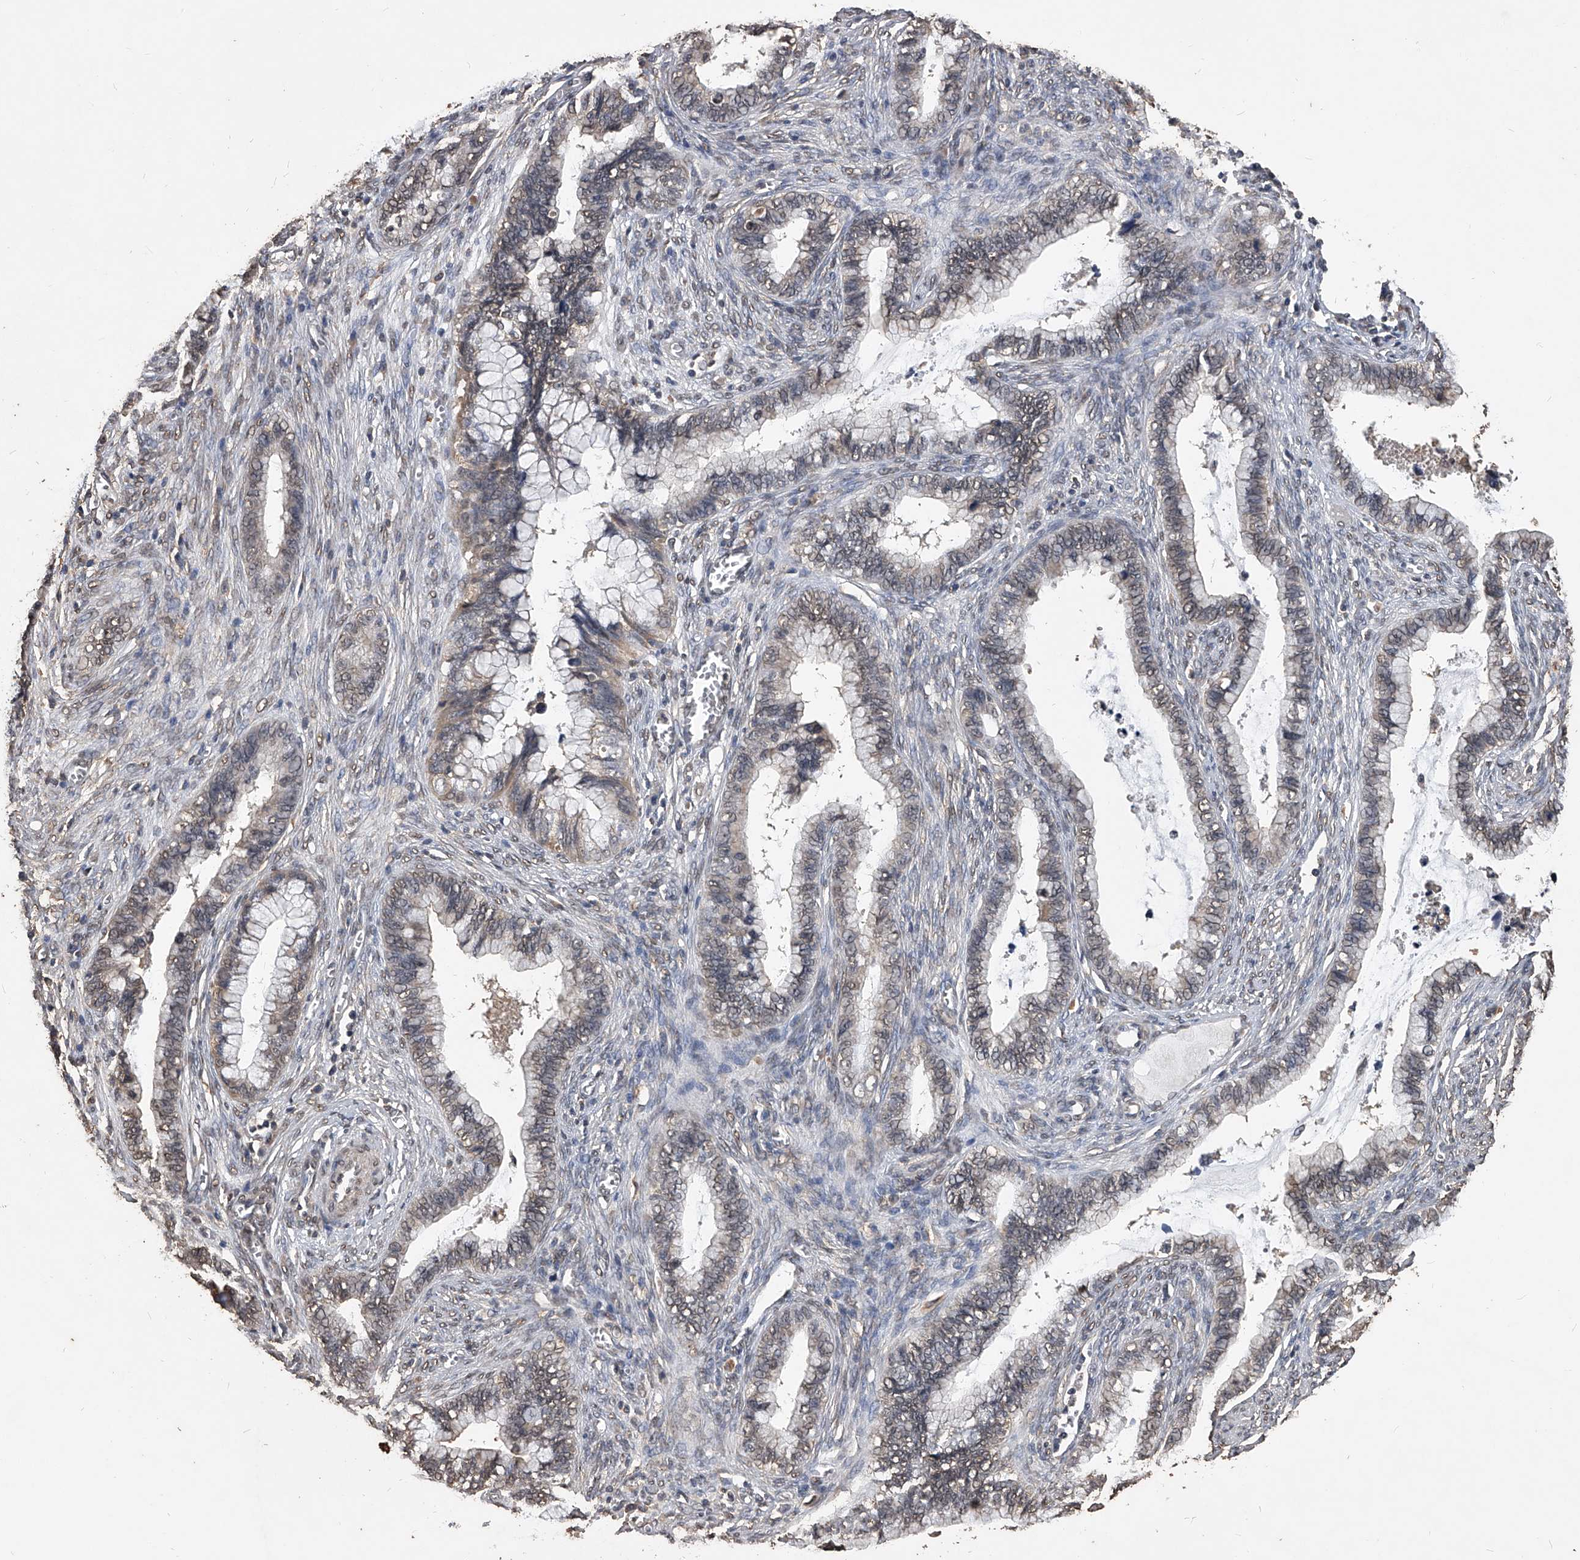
{"staining": {"intensity": "weak", "quantity": "<25%", "location": "cytoplasmic/membranous"}, "tissue": "cervical cancer", "cell_type": "Tumor cells", "image_type": "cancer", "snomed": [{"axis": "morphology", "description": "Adenocarcinoma, NOS"}, {"axis": "topography", "description": "Cervix"}], "caption": "DAB immunohistochemical staining of human cervical cancer (adenocarcinoma) displays no significant positivity in tumor cells.", "gene": "FBXL4", "patient": {"sex": "female", "age": 44}}